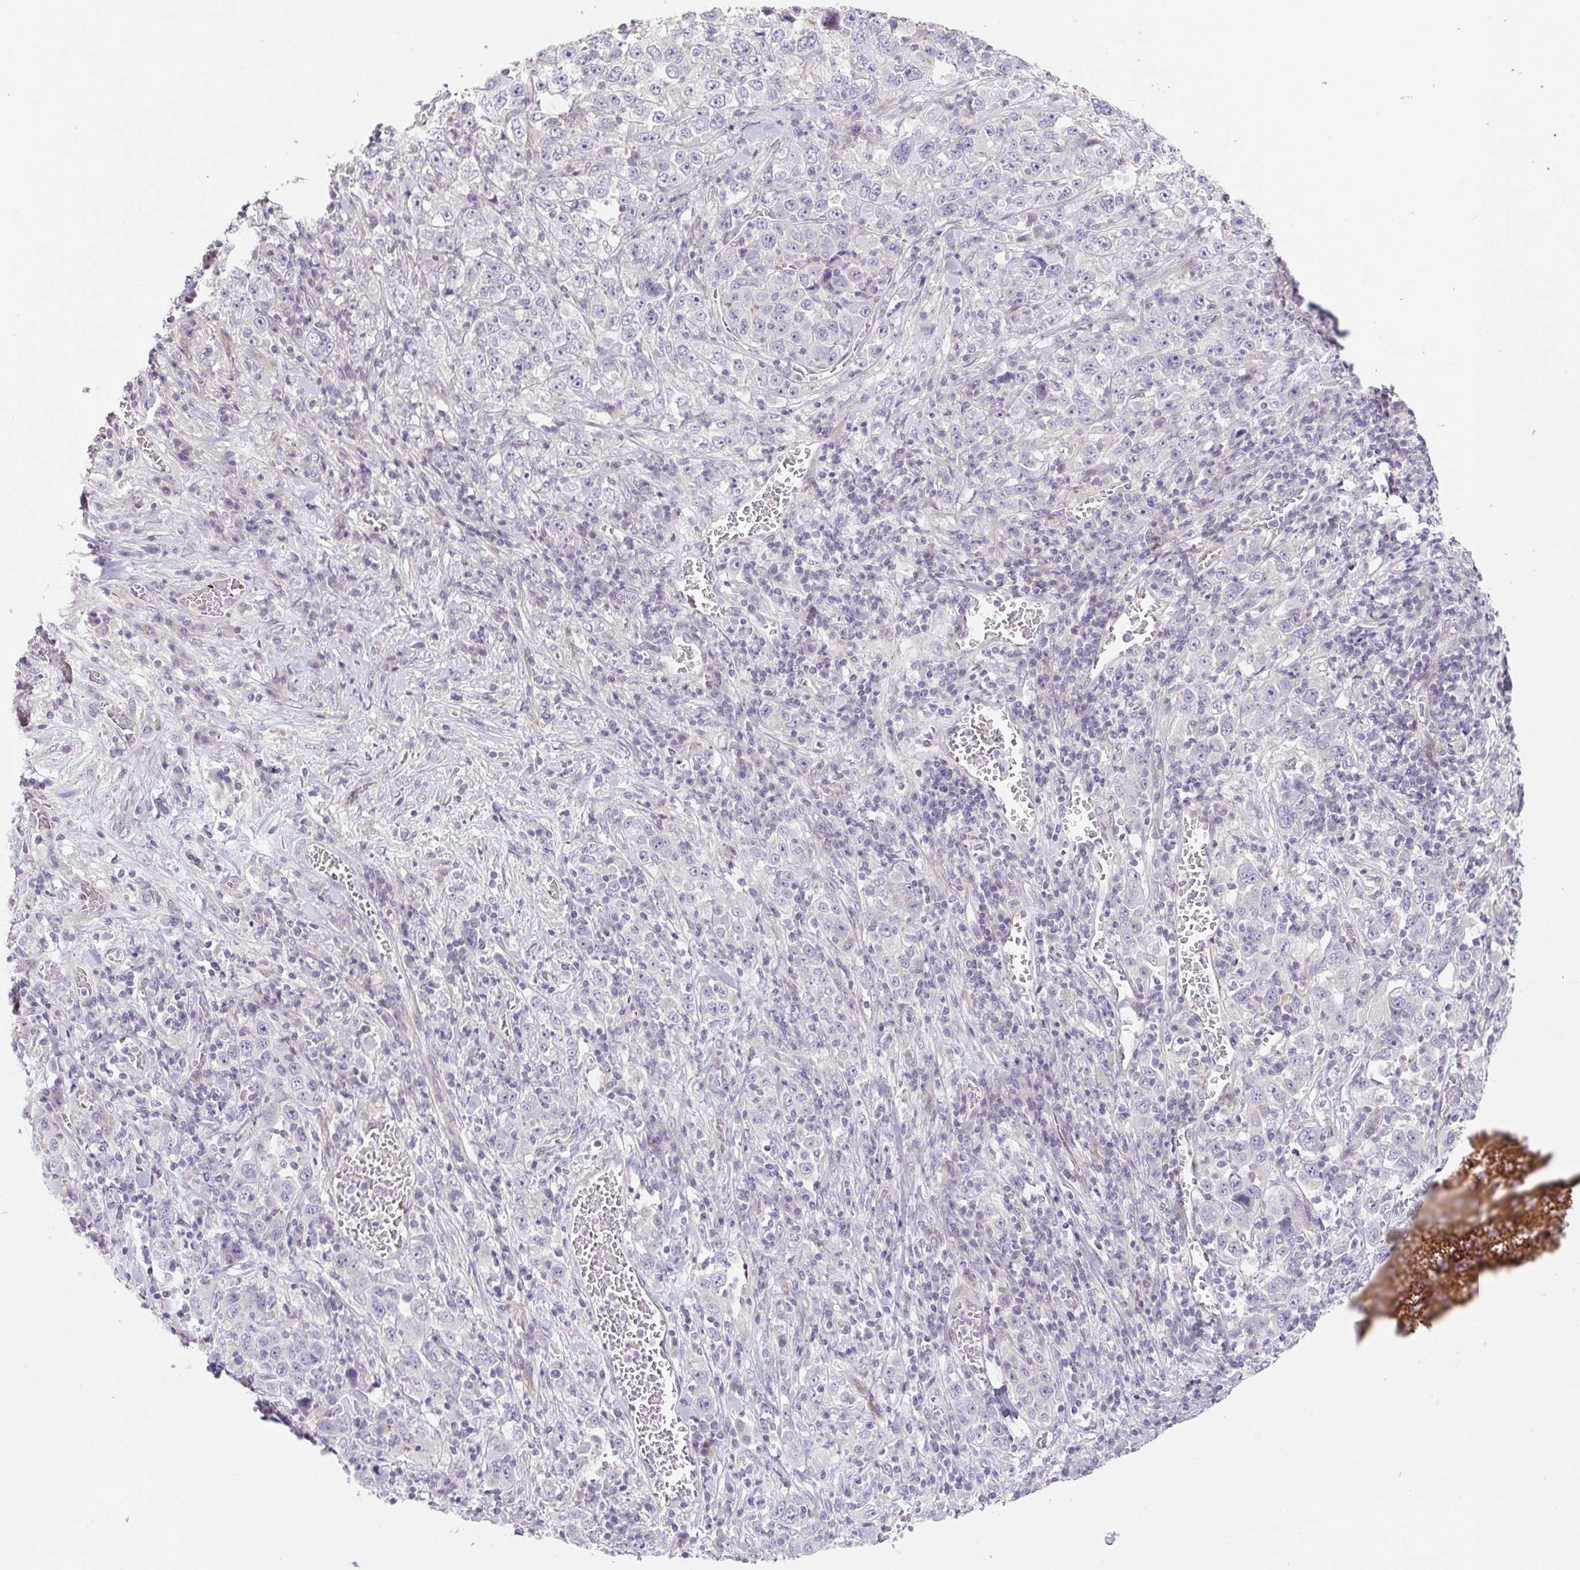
{"staining": {"intensity": "negative", "quantity": "none", "location": "none"}, "tissue": "stomach cancer", "cell_type": "Tumor cells", "image_type": "cancer", "snomed": [{"axis": "morphology", "description": "Normal tissue, NOS"}, {"axis": "morphology", "description": "Adenocarcinoma, NOS"}, {"axis": "topography", "description": "Stomach, upper"}, {"axis": "topography", "description": "Stomach"}], "caption": "An immunohistochemistry (IHC) histopathology image of stomach cancer (adenocarcinoma) is shown. There is no staining in tumor cells of stomach cancer (adenocarcinoma).", "gene": "ZNF552", "patient": {"sex": "male", "age": 59}}